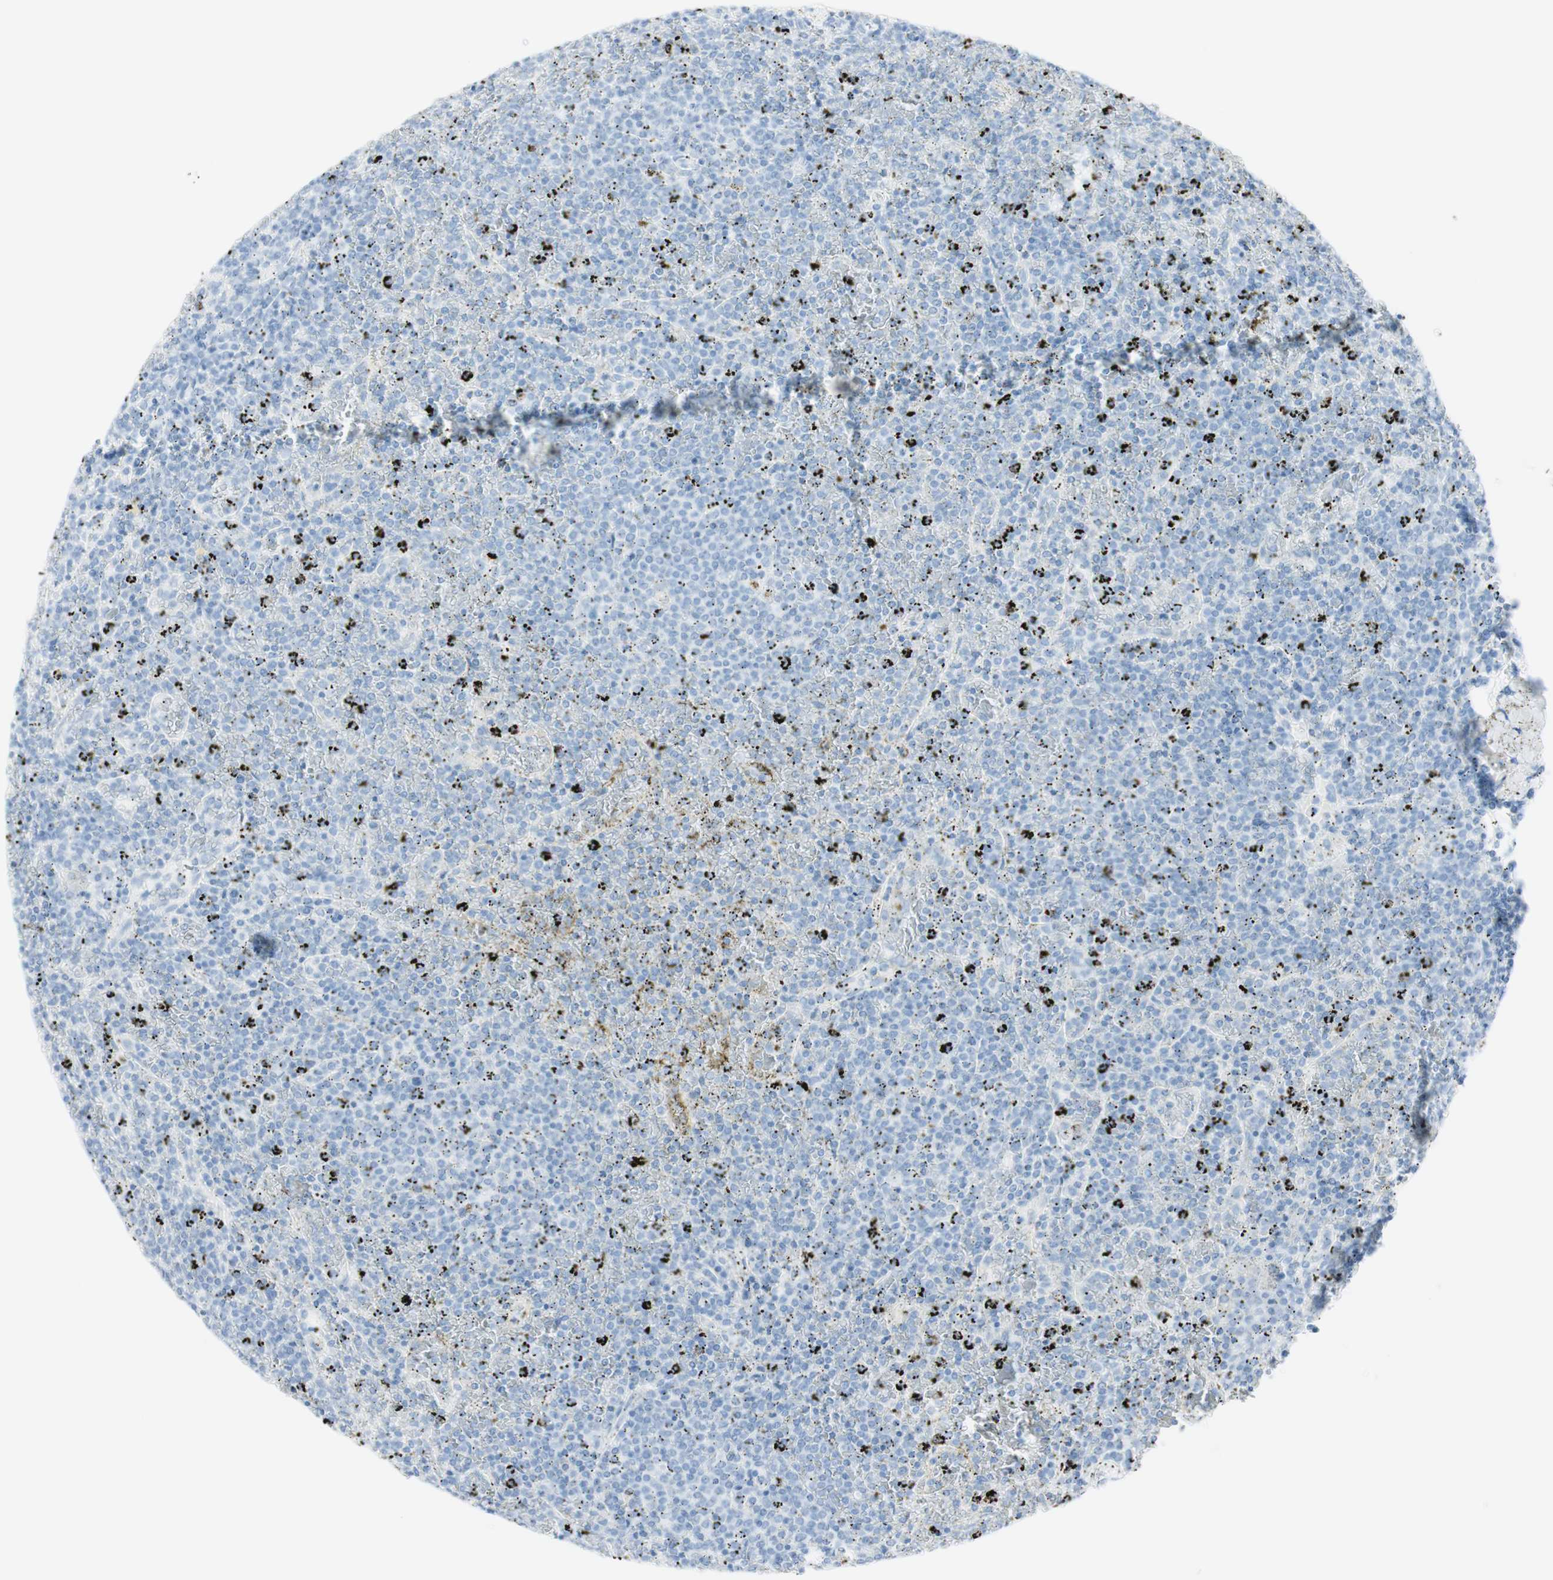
{"staining": {"intensity": "negative", "quantity": "none", "location": "none"}, "tissue": "lymphoma", "cell_type": "Tumor cells", "image_type": "cancer", "snomed": [{"axis": "morphology", "description": "Malignant lymphoma, non-Hodgkin's type, Low grade"}, {"axis": "topography", "description": "Spleen"}], "caption": "Immunohistochemistry micrograph of neoplastic tissue: lymphoma stained with DAB demonstrates no significant protein positivity in tumor cells.", "gene": "TPO", "patient": {"sex": "female", "age": 77}}